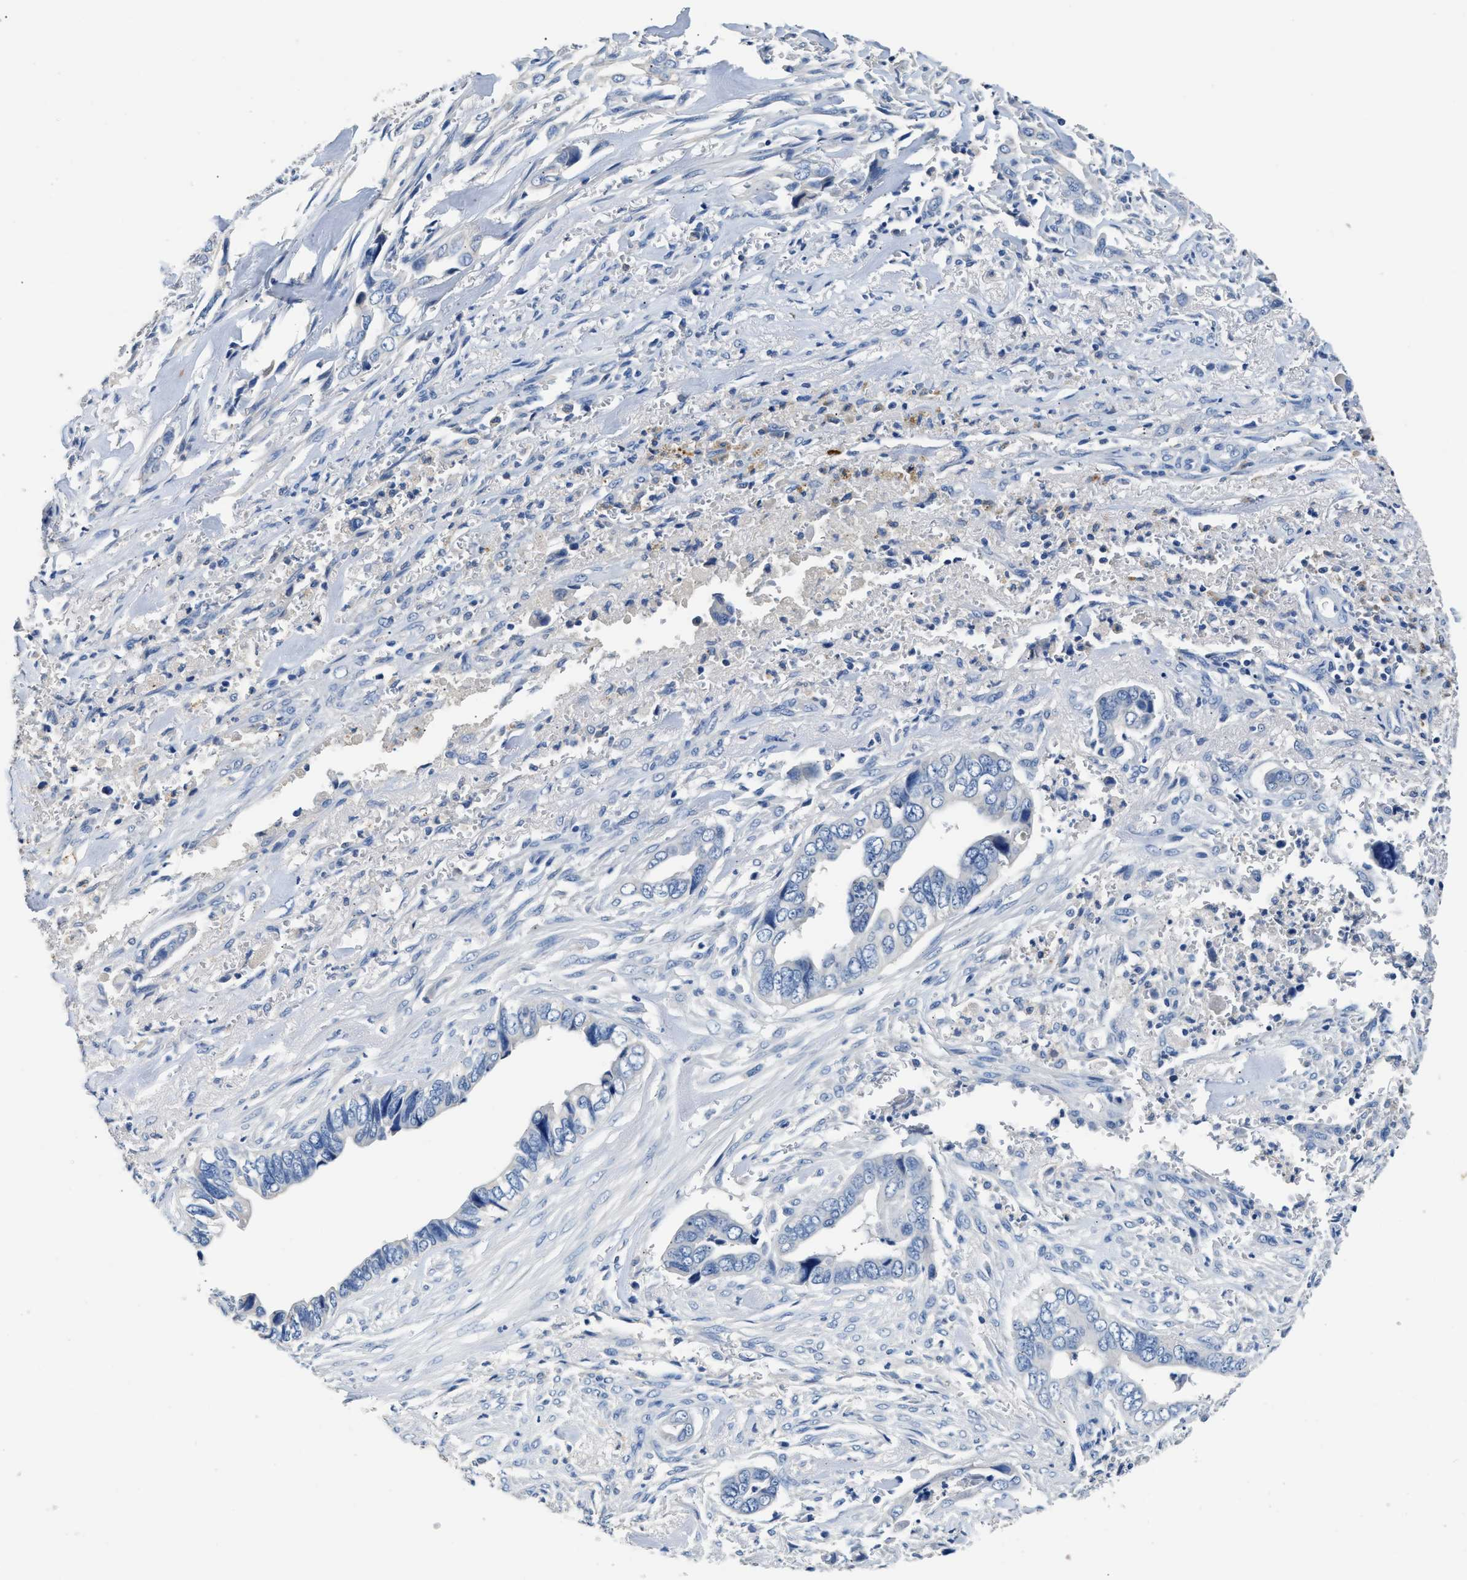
{"staining": {"intensity": "negative", "quantity": "none", "location": "none"}, "tissue": "liver cancer", "cell_type": "Tumor cells", "image_type": "cancer", "snomed": [{"axis": "morphology", "description": "Cholangiocarcinoma"}, {"axis": "topography", "description": "Liver"}], "caption": "The histopathology image shows no staining of tumor cells in liver cancer (cholangiocarcinoma).", "gene": "SLCO2B1", "patient": {"sex": "female", "age": 79}}